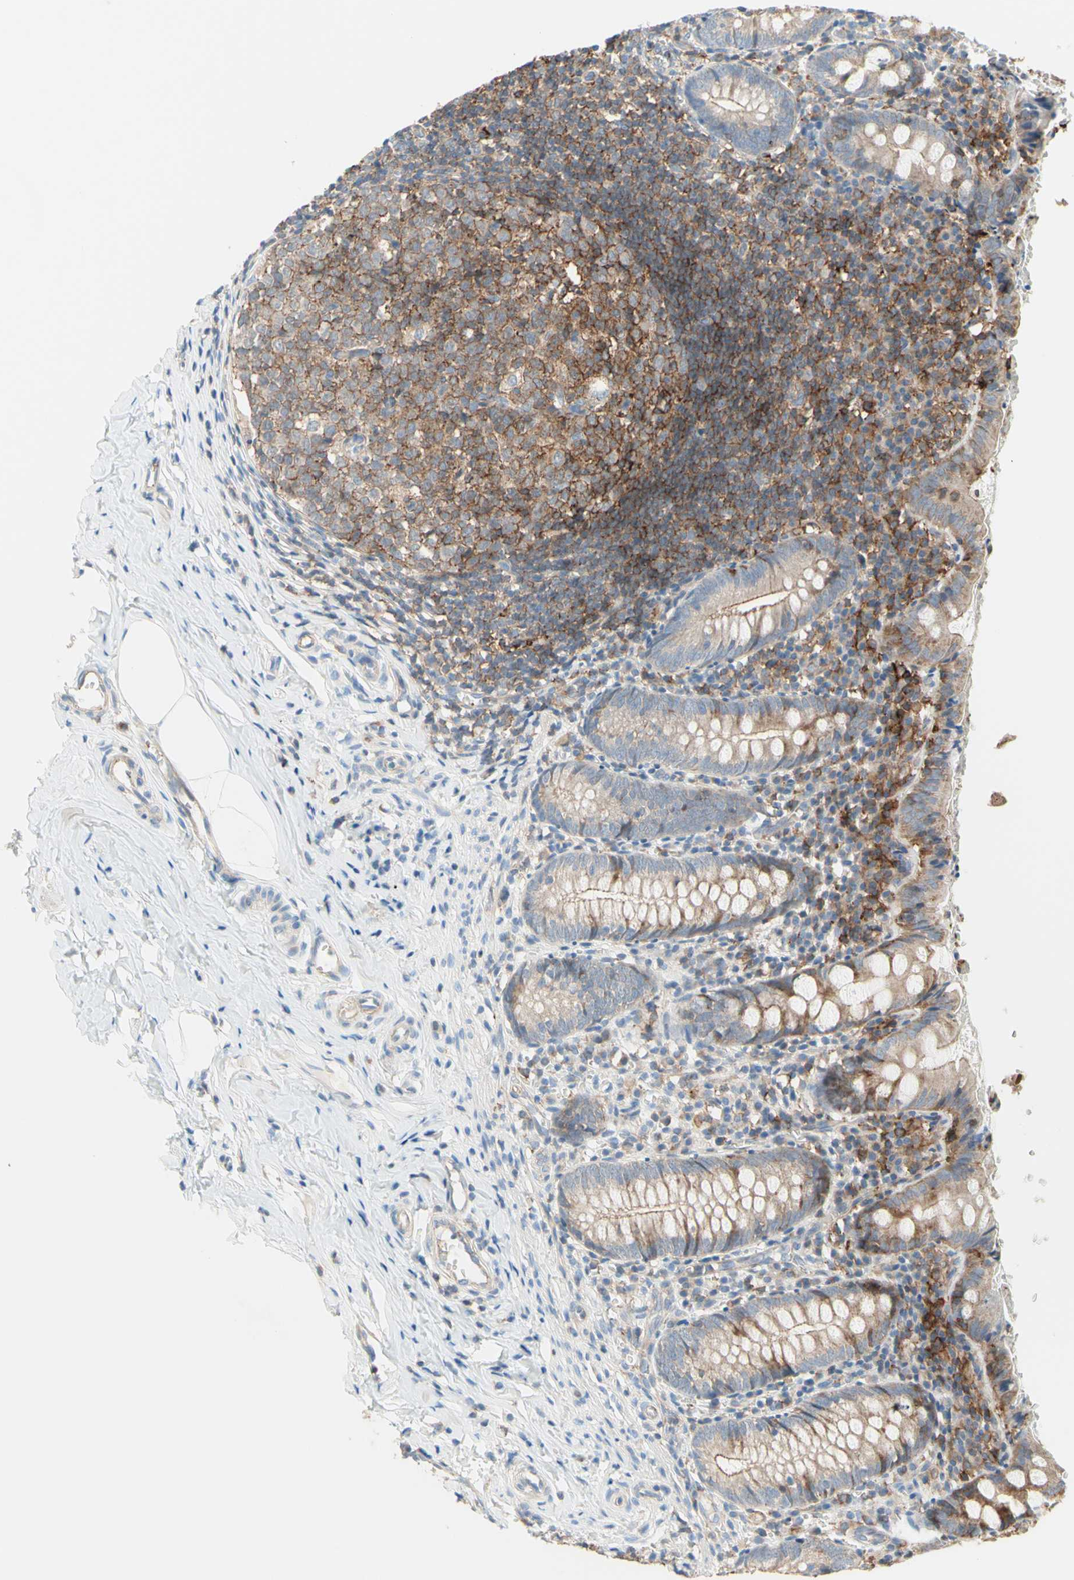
{"staining": {"intensity": "moderate", "quantity": ">75%", "location": "cytoplasmic/membranous"}, "tissue": "appendix", "cell_type": "Glandular cells", "image_type": "normal", "snomed": [{"axis": "morphology", "description": "Normal tissue, NOS"}, {"axis": "topography", "description": "Appendix"}], "caption": "Glandular cells reveal moderate cytoplasmic/membranous expression in about >75% of cells in normal appendix.", "gene": "SEMA4C", "patient": {"sex": "female", "age": 10}}